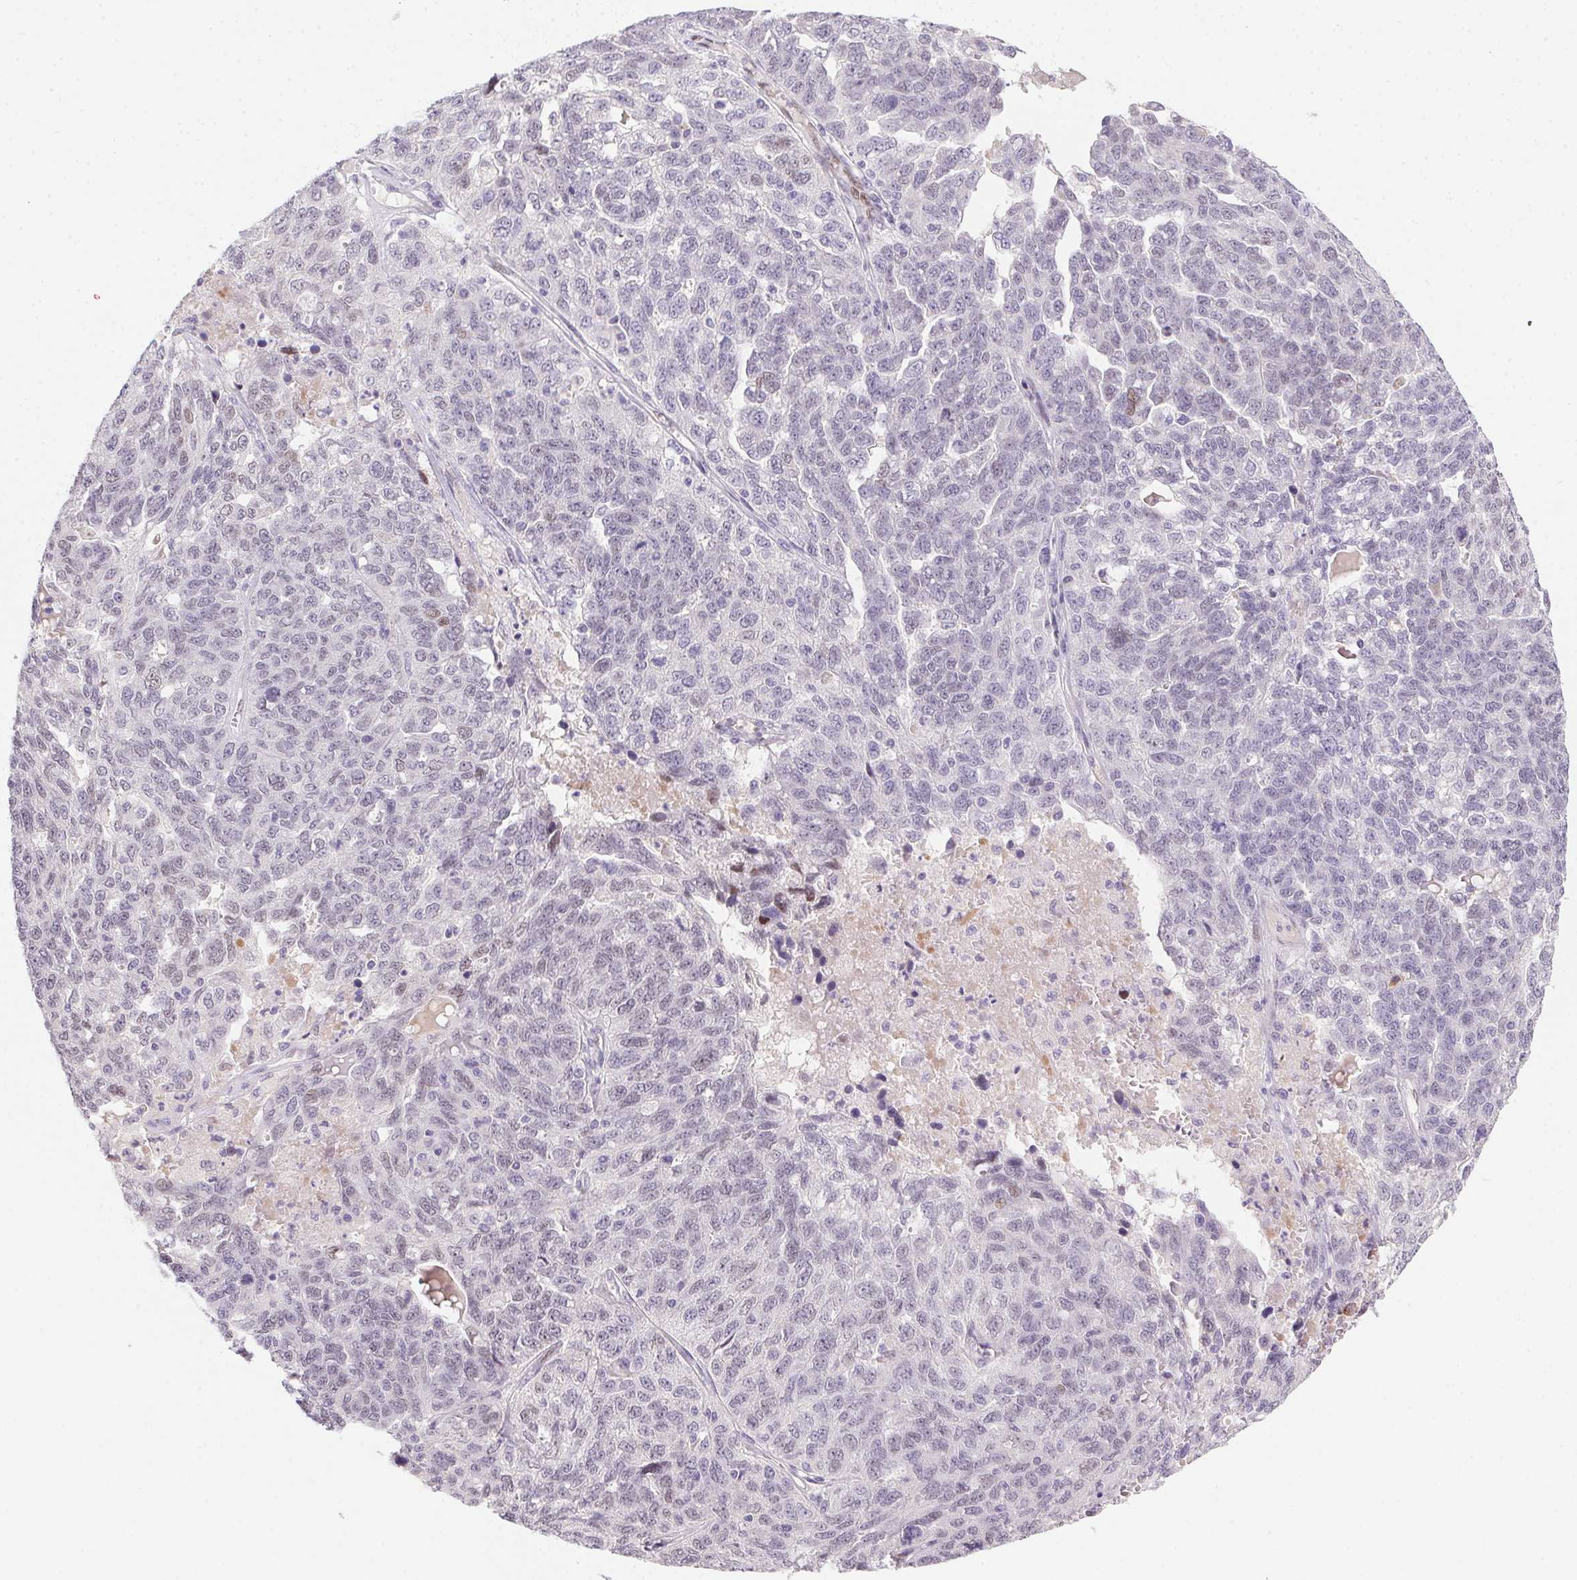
{"staining": {"intensity": "negative", "quantity": "none", "location": "none"}, "tissue": "ovarian cancer", "cell_type": "Tumor cells", "image_type": "cancer", "snomed": [{"axis": "morphology", "description": "Cystadenocarcinoma, serous, NOS"}, {"axis": "topography", "description": "Ovary"}], "caption": "An immunohistochemistry (IHC) photomicrograph of serous cystadenocarcinoma (ovarian) is shown. There is no staining in tumor cells of serous cystadenocarcinoma (ovarian).", "gene": "SP9", "patient": {"sex": "female", "age": 71}}